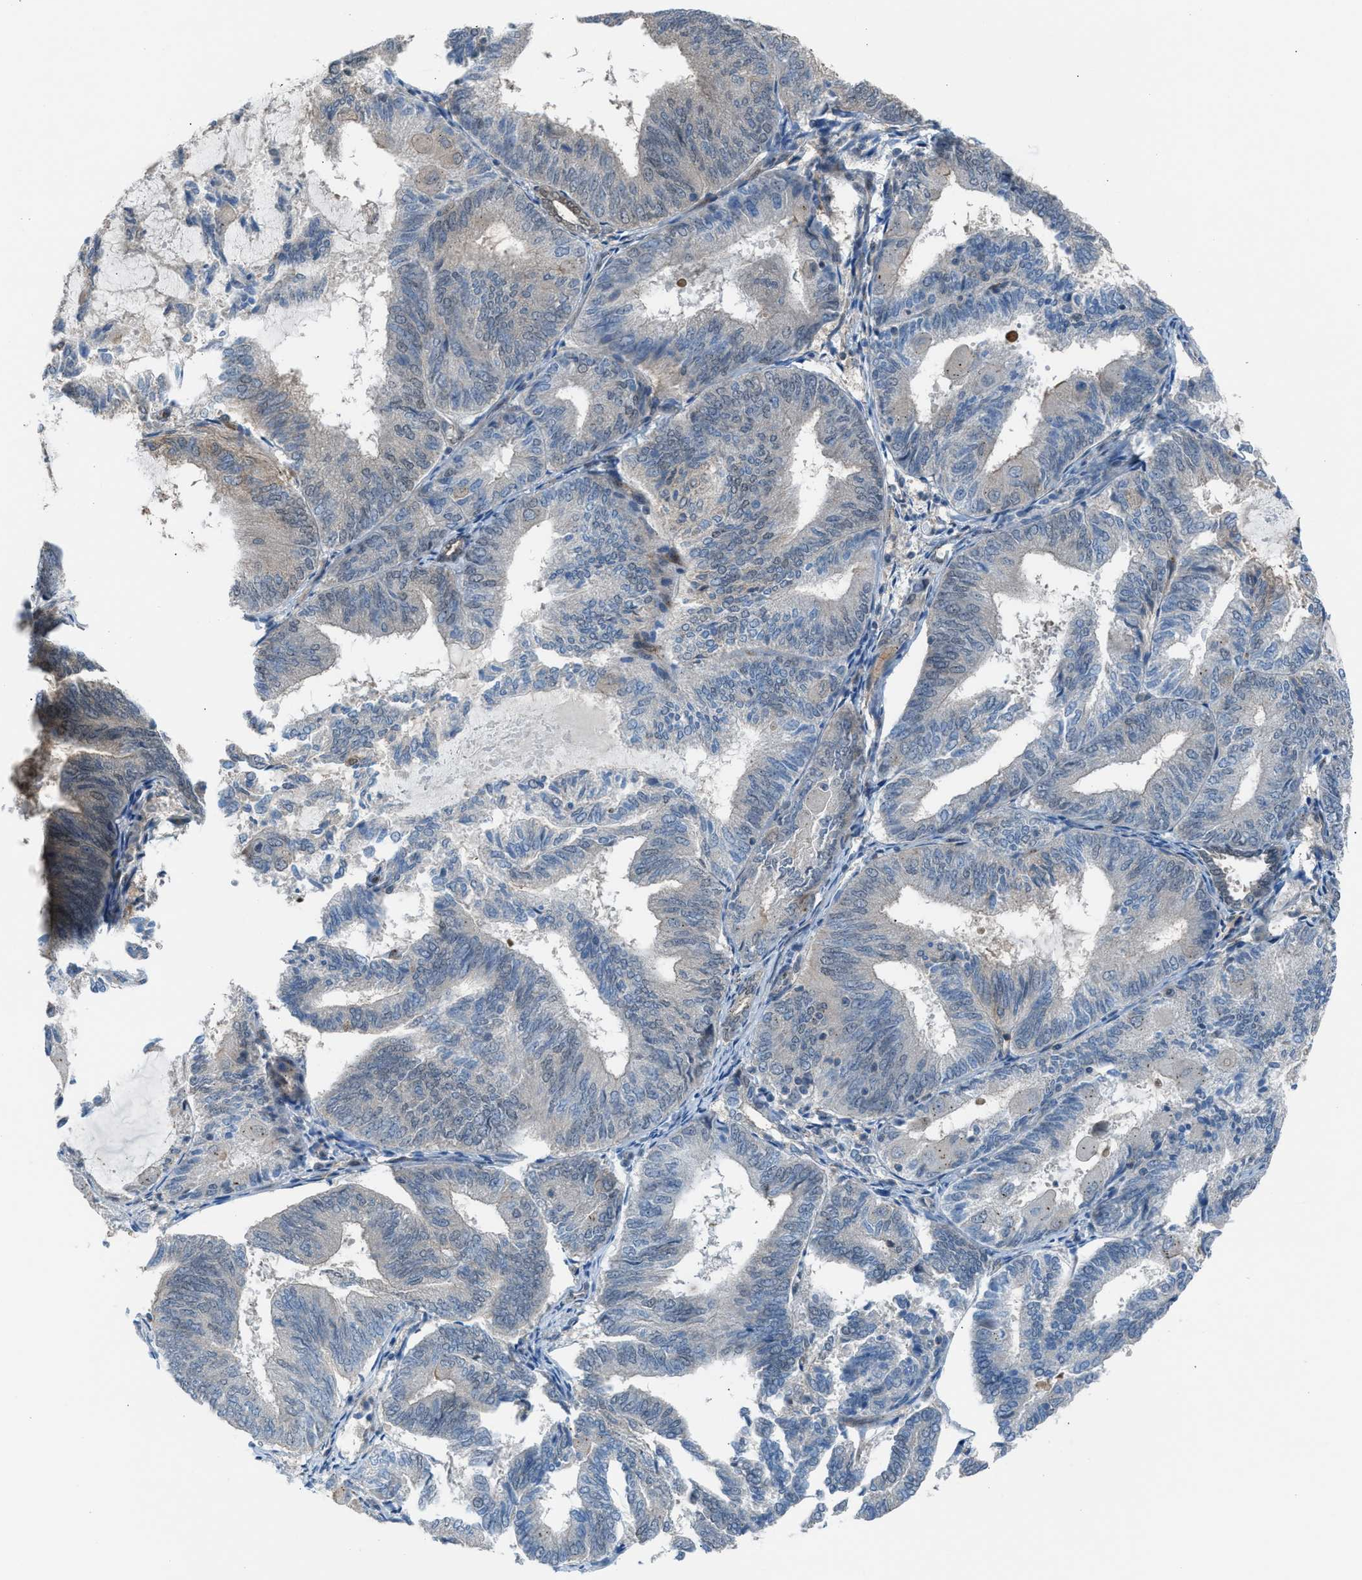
{"staining": {"intensity": "negative", "quantity": "none", "location": "none"}, "tissue": "endometrial cancer", "cell_type": "Tumor cells", "image_type": "cancer", "snomed": [{"axis": "morphology", "description": "Adenocarcinoma, NOS"}, {"axis": "topography", "description": "Endometrium"}], "caption": "The photomicrograph displays no significant expression in tumor cells of endometrial cancer (adenocarcinoma).", "gene": "CRTC1", "patient": {"sex": "female", "age": 81}}